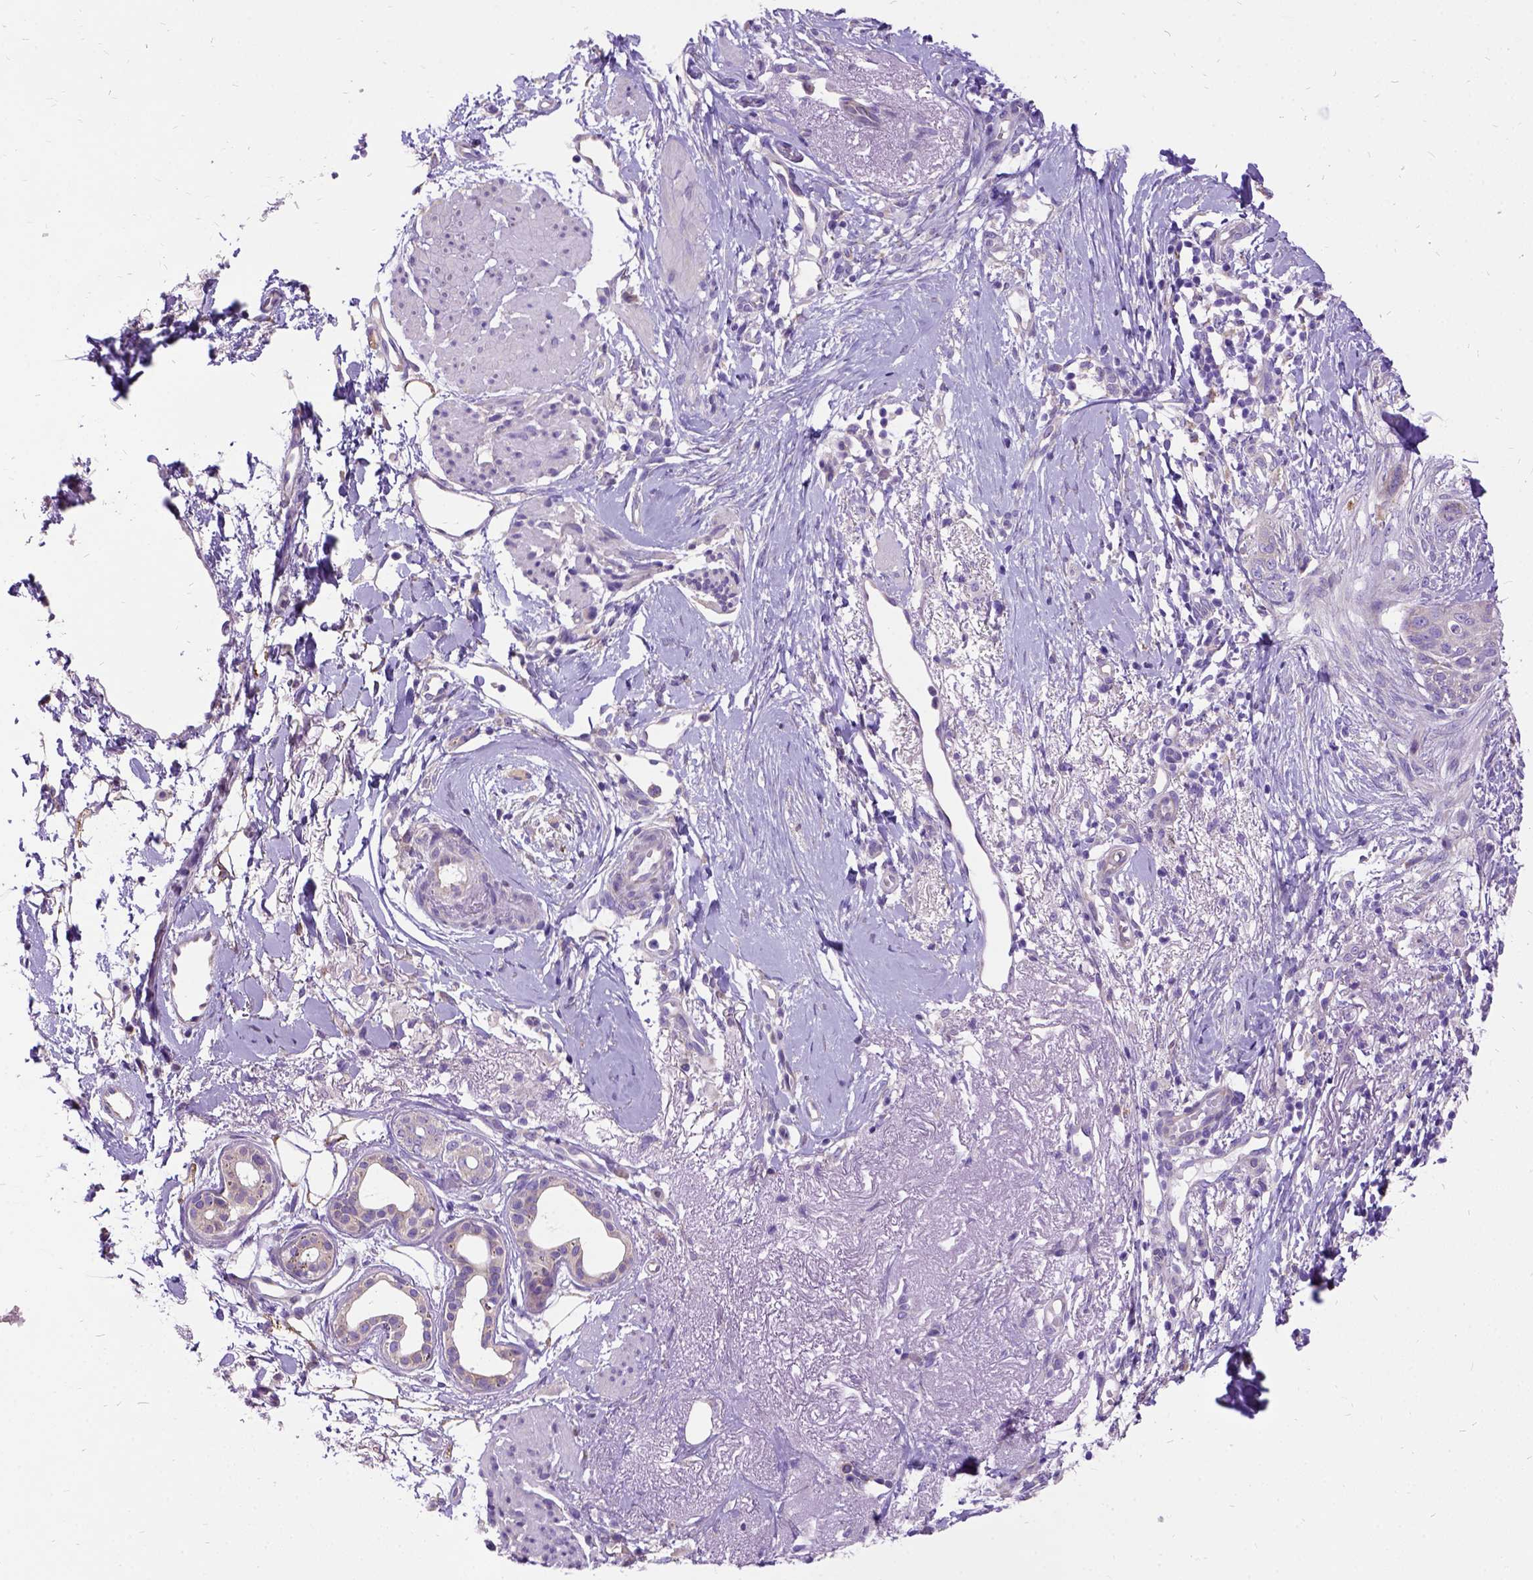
{"staining": {"intensity": "negative", "quantity": "none", "location": "none"}, "tissue": "skin cancer", "cell_type": "Tumor cells", "image_type": "cancer", "snomed": [{"axis": "morphology", "description": "Normal tissue, NOS"}, {"axis": "morphology", "description": "Basal cell carcinoma"}, {"axis": "topography", "description": "Skin"}], "caption": "DAB immunohistochemical staining of human skin basal cell carcinoma reveals no significant positivity in tumor cells.", "gene": "CFAP54", "patient": {"sex": "male", "age": 84}}